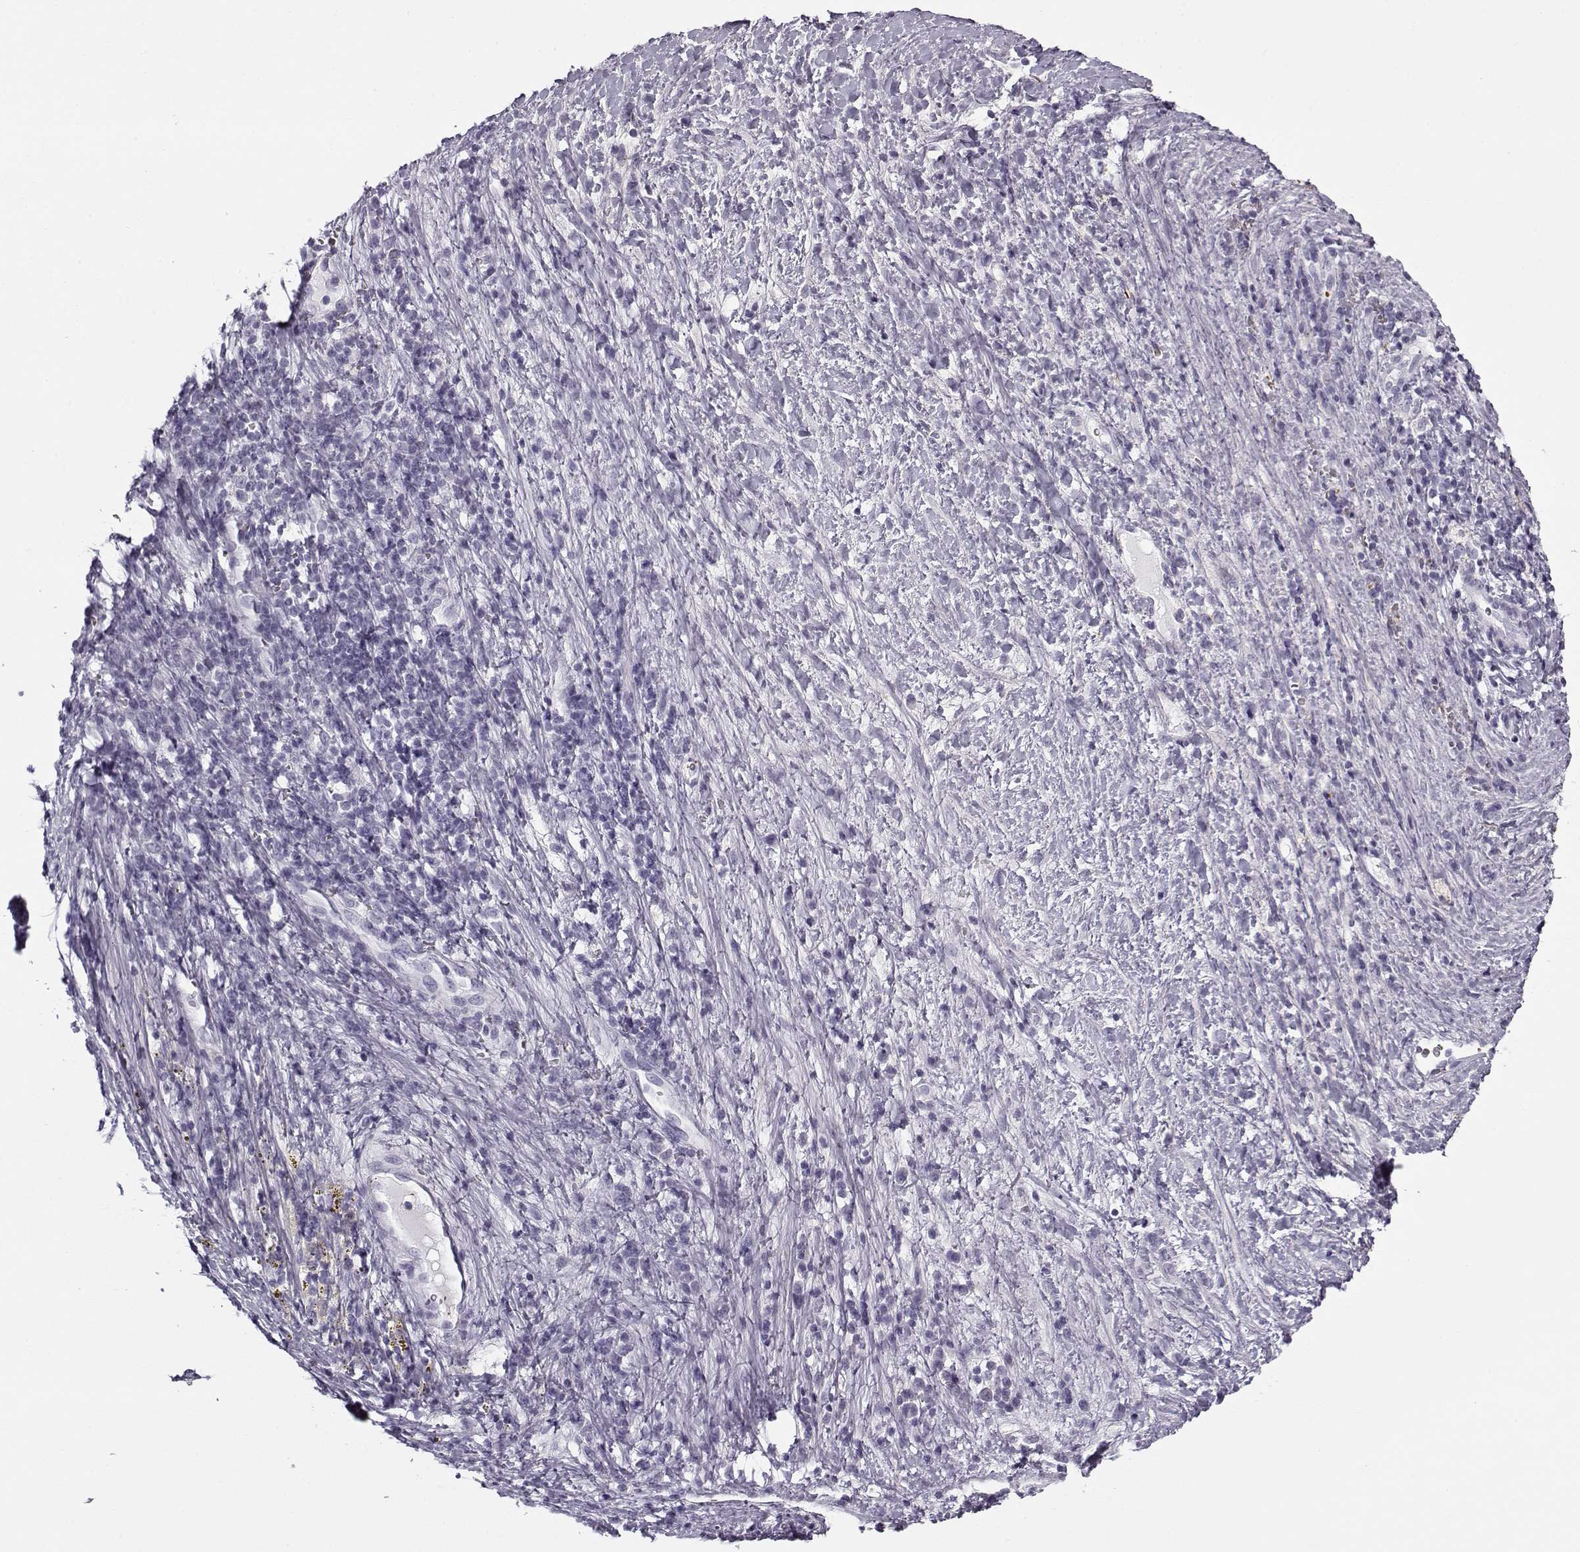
{"staining": {"intensity": "negative", "quantity": "none", "location": "none"}, "tissue": "liver cancer", "cell_type": "Tumor cells", "image_type": "cancer", "snomed": [{"axis": "morphology", "description": "Carcinoma, Hepatocellular, NOS"}, {"axis": "topography", "description": "Liver"}], "caption": "Human liver cancer stained for a protein using immunohistochemistry (IHC) displays no staining in tumor cells.", "gene": "SNCA", "patient": {"sex": "female", "age": 60}}